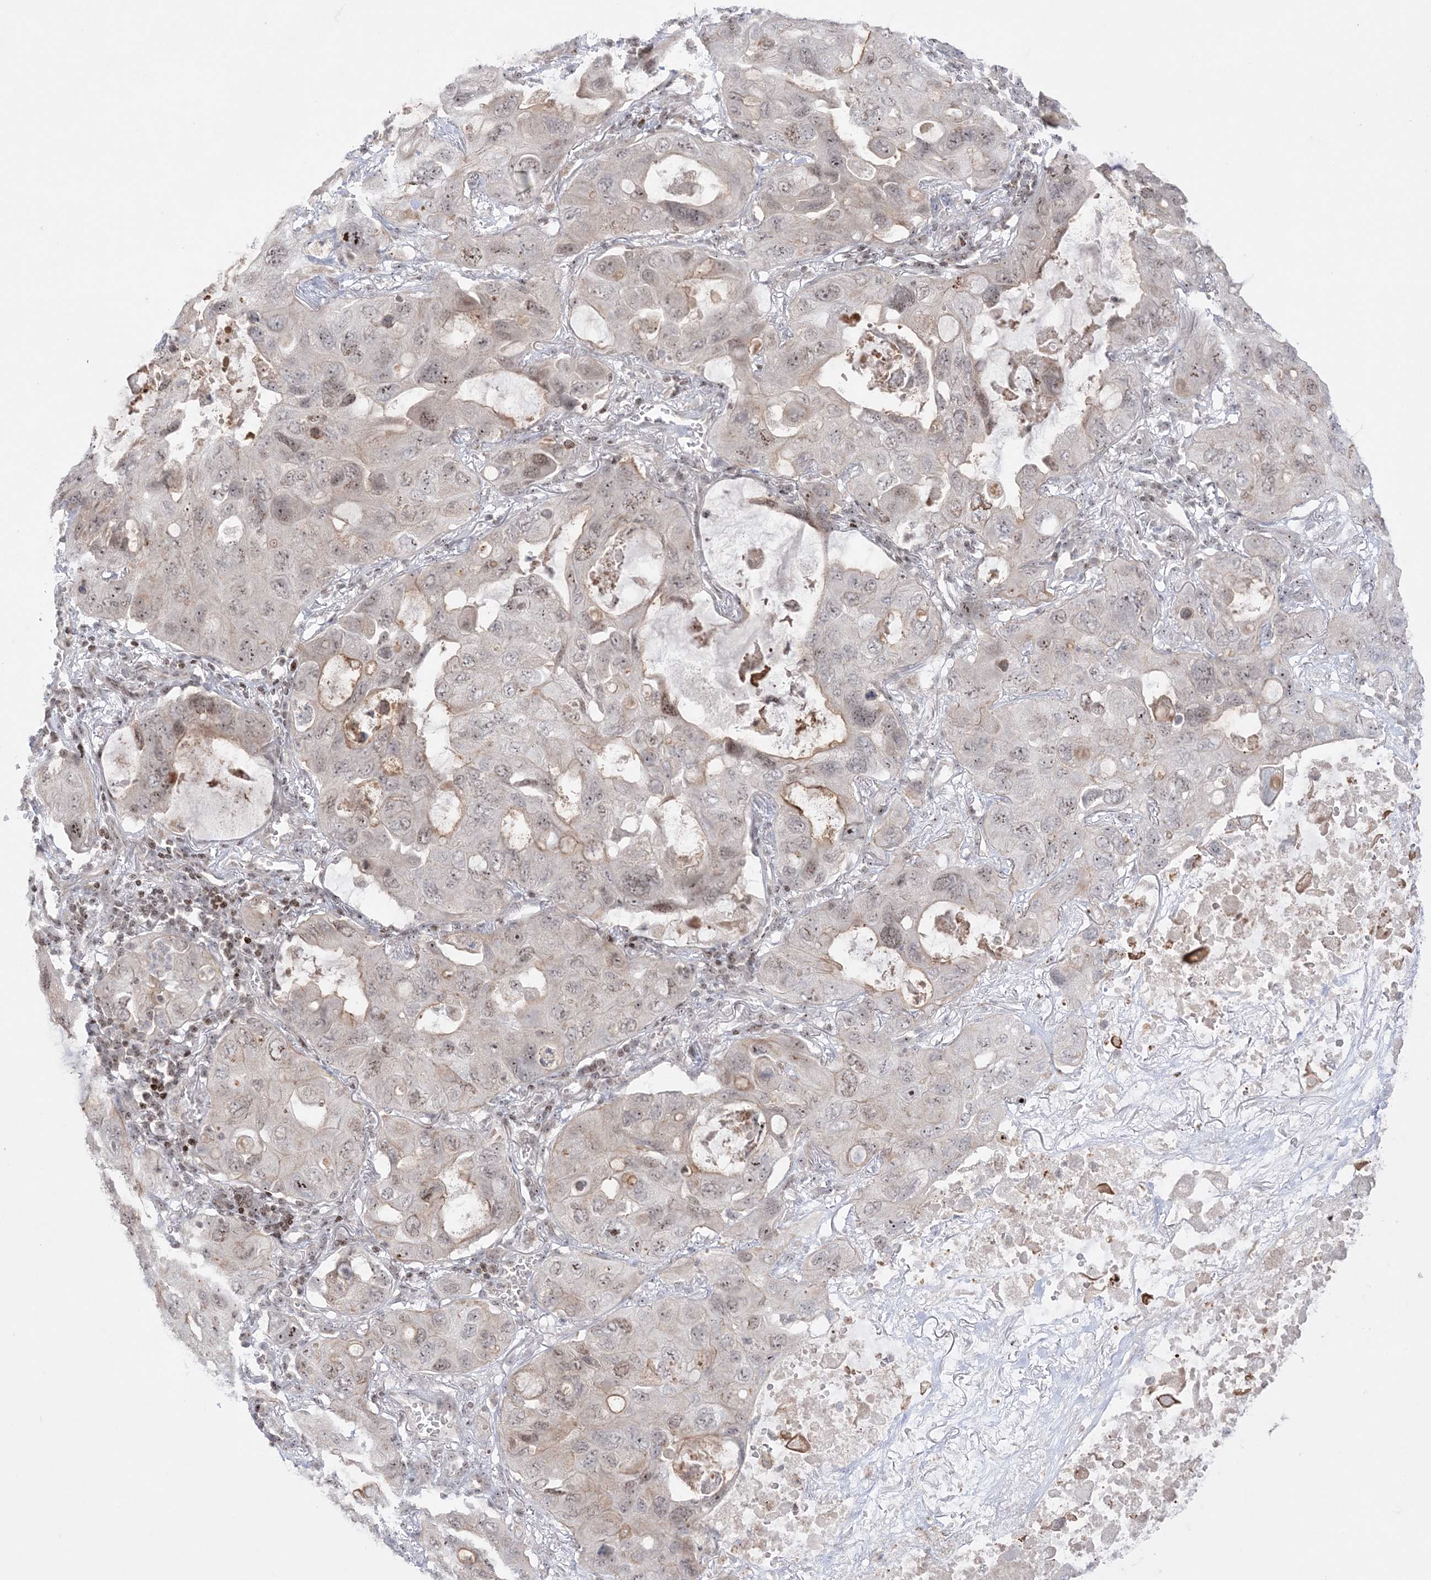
{"staining": {"intensity": "weak", "quantity": "<25%", "location": "nuclear"}, "tissue": "lung cancer", "cell_type": "Tumor cells", "image_type": "cancer", "snomed": [{"axis": "morphology", "description": "Squamous cell carcinoma, NOS"}, {"axis": "topography", "description": "Lung"}], "caption": "The image reveals no staining of tumor cells in lung cancer. (Stains: DAB (3,3'-diaminobenzidine) IHC with hematoxylin counter stain, Microscopy: brightfield microscopy at high magnification).", "gene": "SH3BP4", "patient": {"sex": "female", "age": 73}}